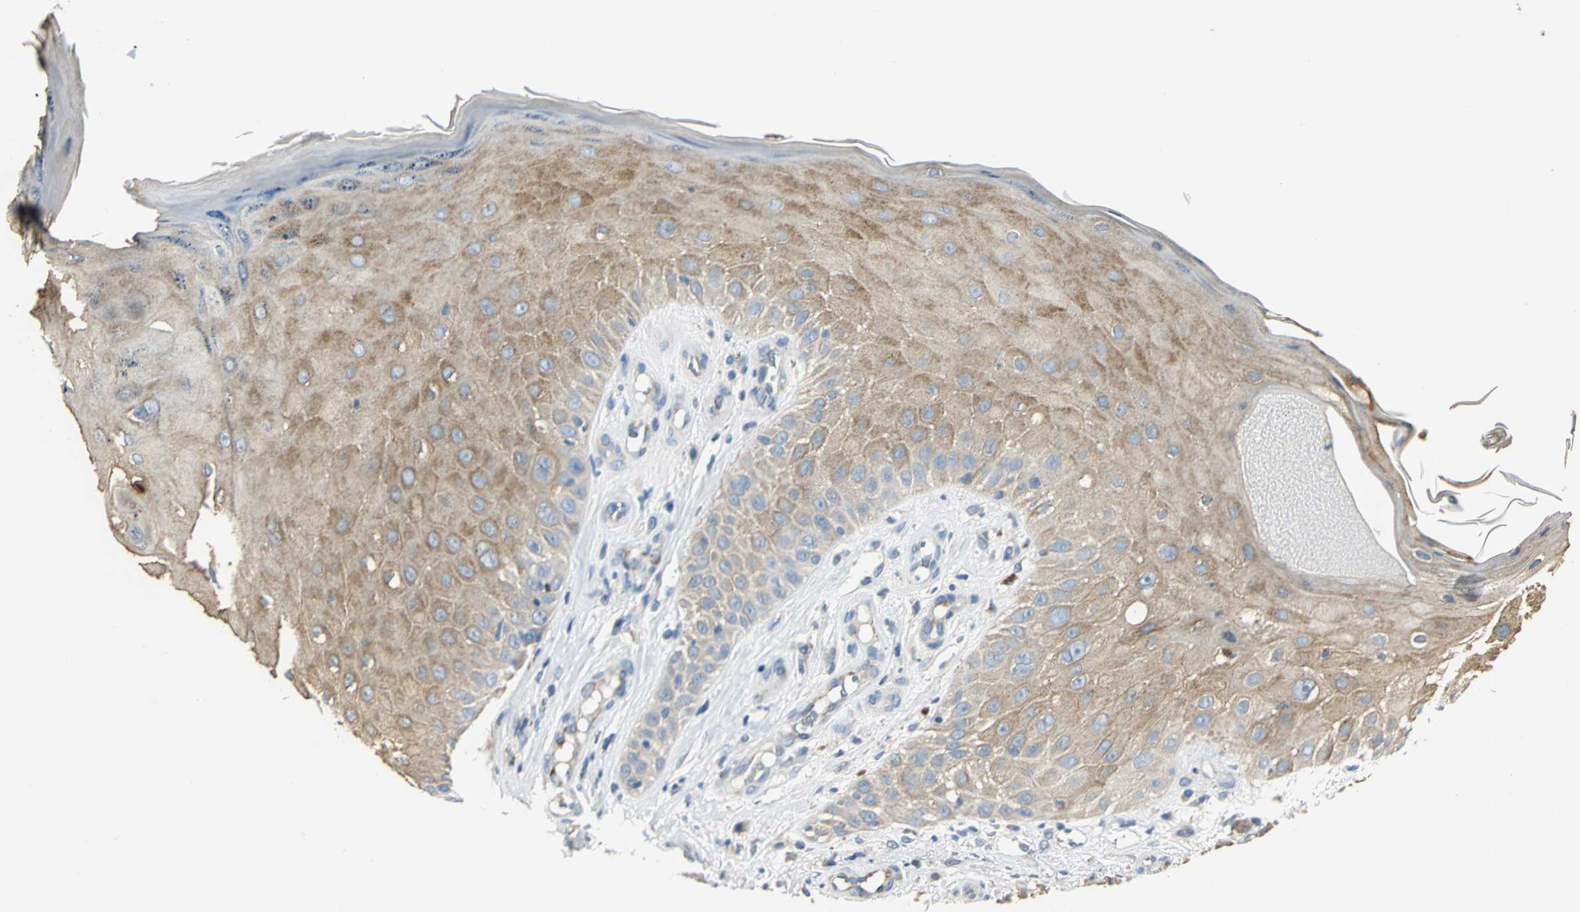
{"staining": {"intensity": "moderate", "quantity": ">75%", "location": "cytoplasmic/membranous"}, "tissue": "skin cancer", "cell_type": "Tumor cells", "image_type": "cancer", "snomed": [{"axis": "morphology", "description": "Squamous cell carcinoma, NOS"}, {"axis": "topography", "description": "Skin"}], "caption": "Protein staining exhibits moderate cytoplasmic/membranous expression in about >75% of tumor cells in skin cancer (squamous cell carcinoma).", "gene": "B3GNT2", "patient": {"sex": "female", "age": 42}}